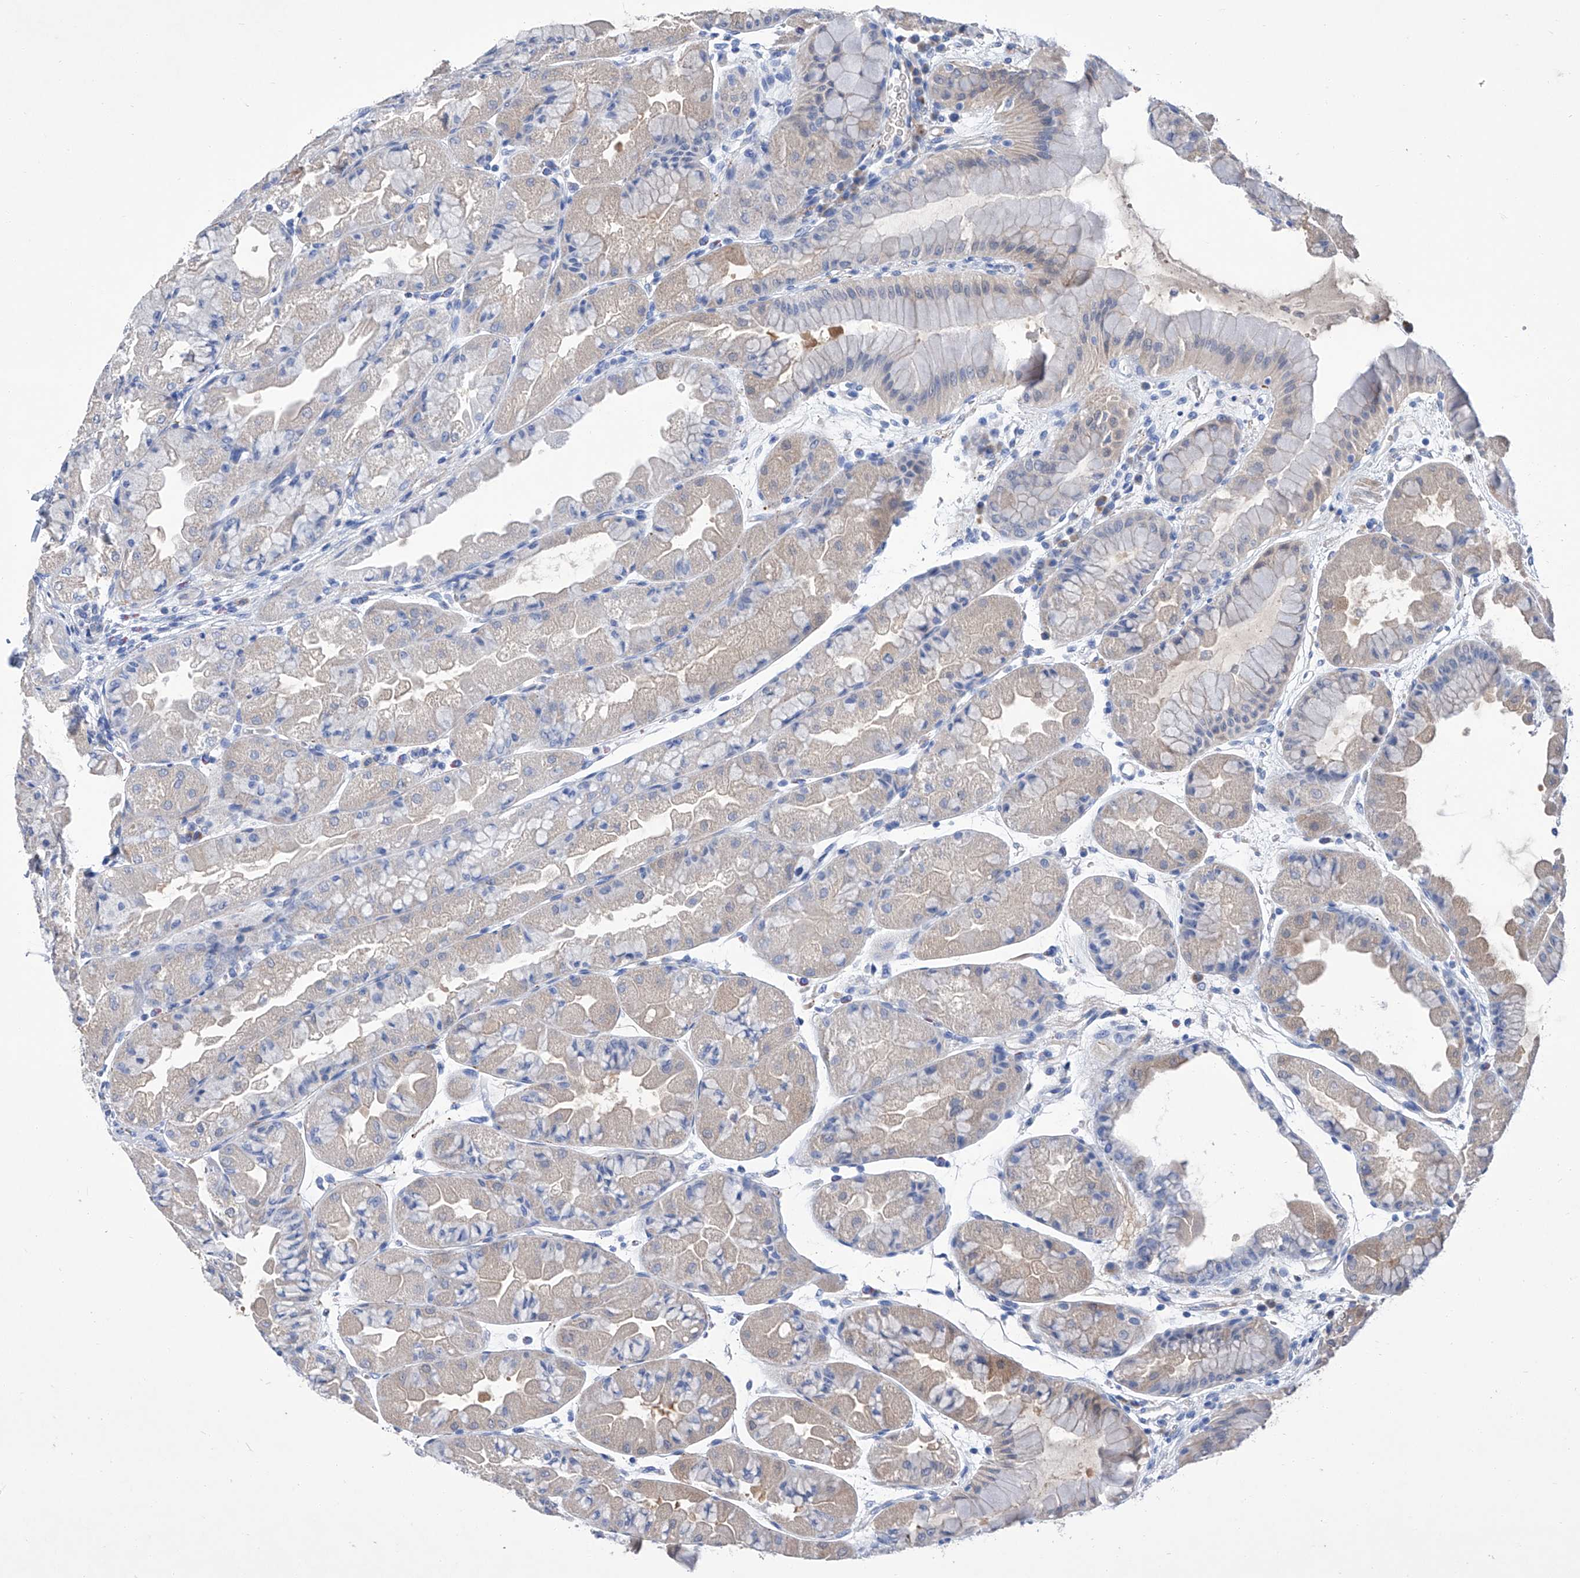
{"staining": {"intensity": "weak", "quantity": "<25%", "location": "cytoplasmic/membranous"}, "tissue": "stomach", "cell_type": "Glandular cells", "image_type": "normal", "snomed": [{"axis": "morphology", "description": "Normal tissue, NOS"}, {"axis": "topography", "description": "Stomach, upper"}], "caption": "Immunohistochemical staining of unremarkable stomach shows no significant expression in glandular cells.", "gene": "GPT", "patient": {"sex": "male", "age": 47}}